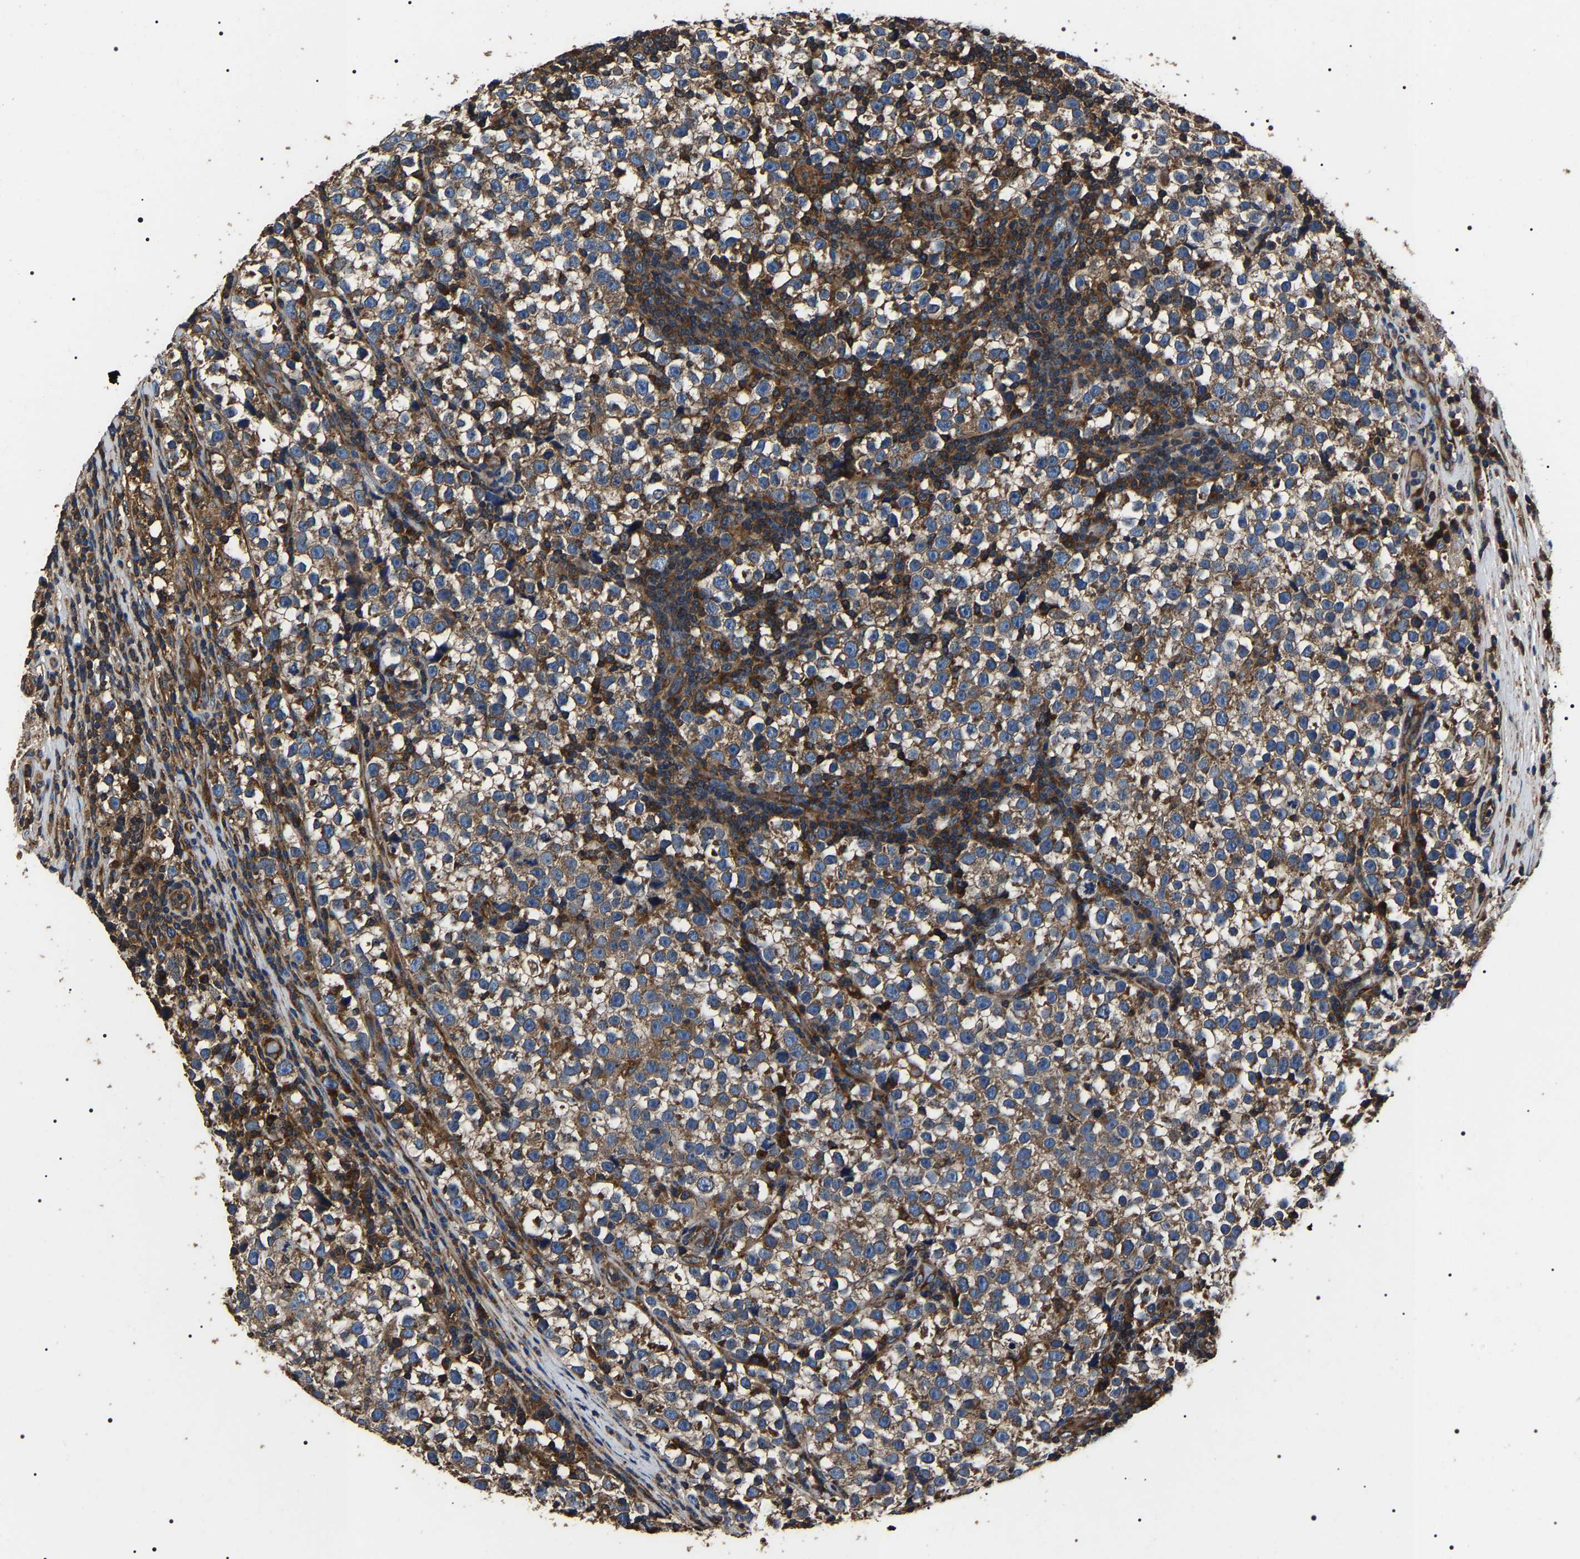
{"staining": {"intensity": "moderate", "quantity": ">75%", "location": "cytoplasmic/membranous"}, "tissue": "testis cancer", "cell_type": "Tumor cells", "image_type": "cancer", "snomed": [{"axis": "morphology", "description": "Normal tissue, NOS"}, {"axis": "morphology", "description": "Seminoma, NOS"}, {"axis": "topography", "description": "Testis"}], "caption": "This histopathology image exhibits testis cancer (seminoma) stained with immunohistochemistry (IHC) to label a protein in brown. The cytoplasmic/membranous of tumor cells show moderate positivity for the protein. Nuclei are counter-stained blue.", "gene": "HSCB", "patient": {"sex": "male", "age": 43}}